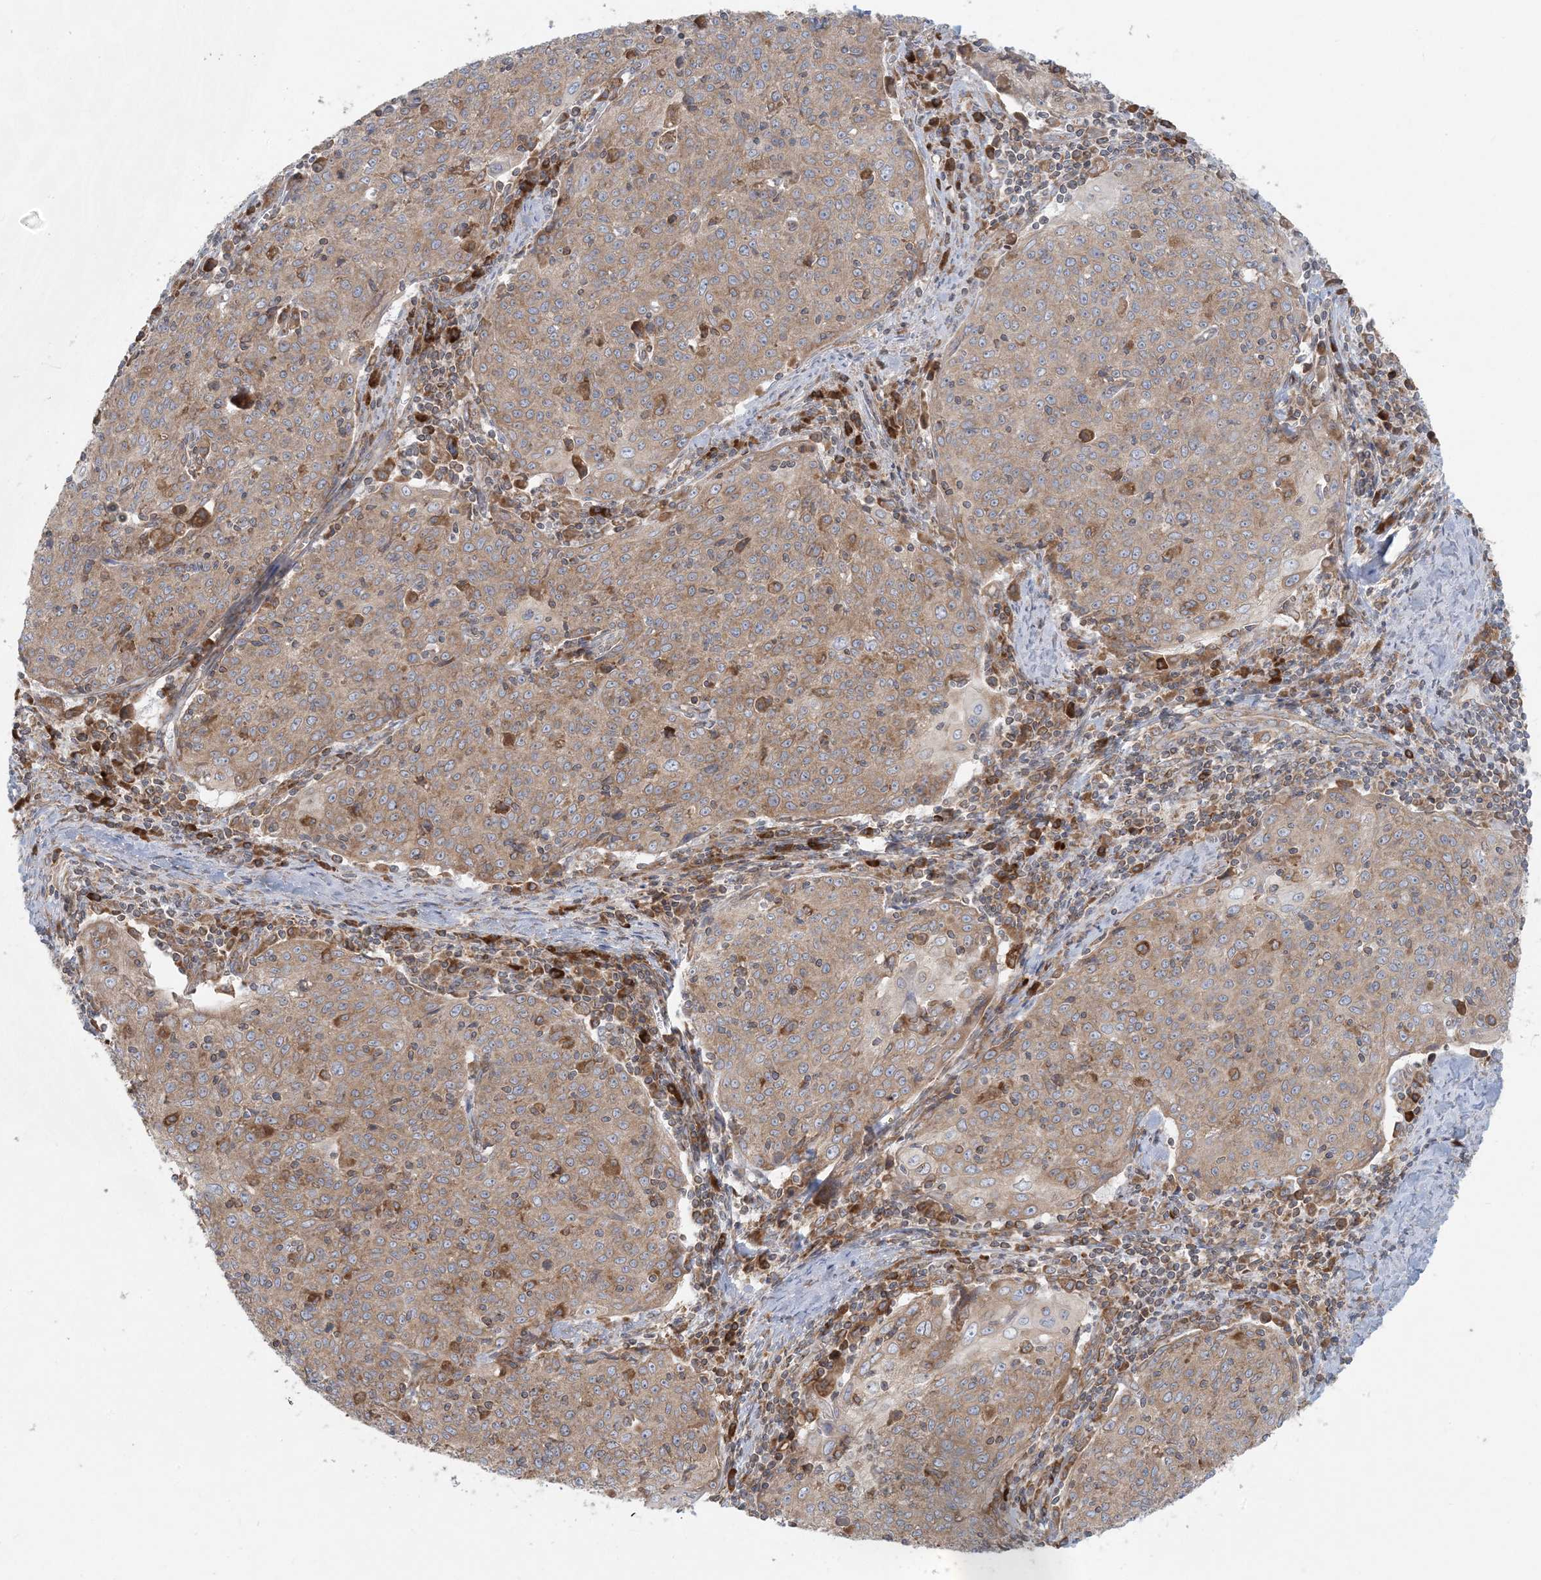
{"staining": {"intensity": "moderate", "quantity": ">75%", "location": "cytoplasmic/membranous"}, "tissue": "cervical cancer", "cell_type": "Tumor cells", "image_type": "cancer", "snomed": [{"axis": "morphology", "description": "Squamous cell carcinoma, NOS"}, {"axis": "topography", "description": "Cervix"}], "caption": "Human cervical squamous cell carcinoma stained with a protein marker reveals moderate staining in tumor cells.", "gene": "UBXN4", "patient": {"sex": "female", "age": 48}}